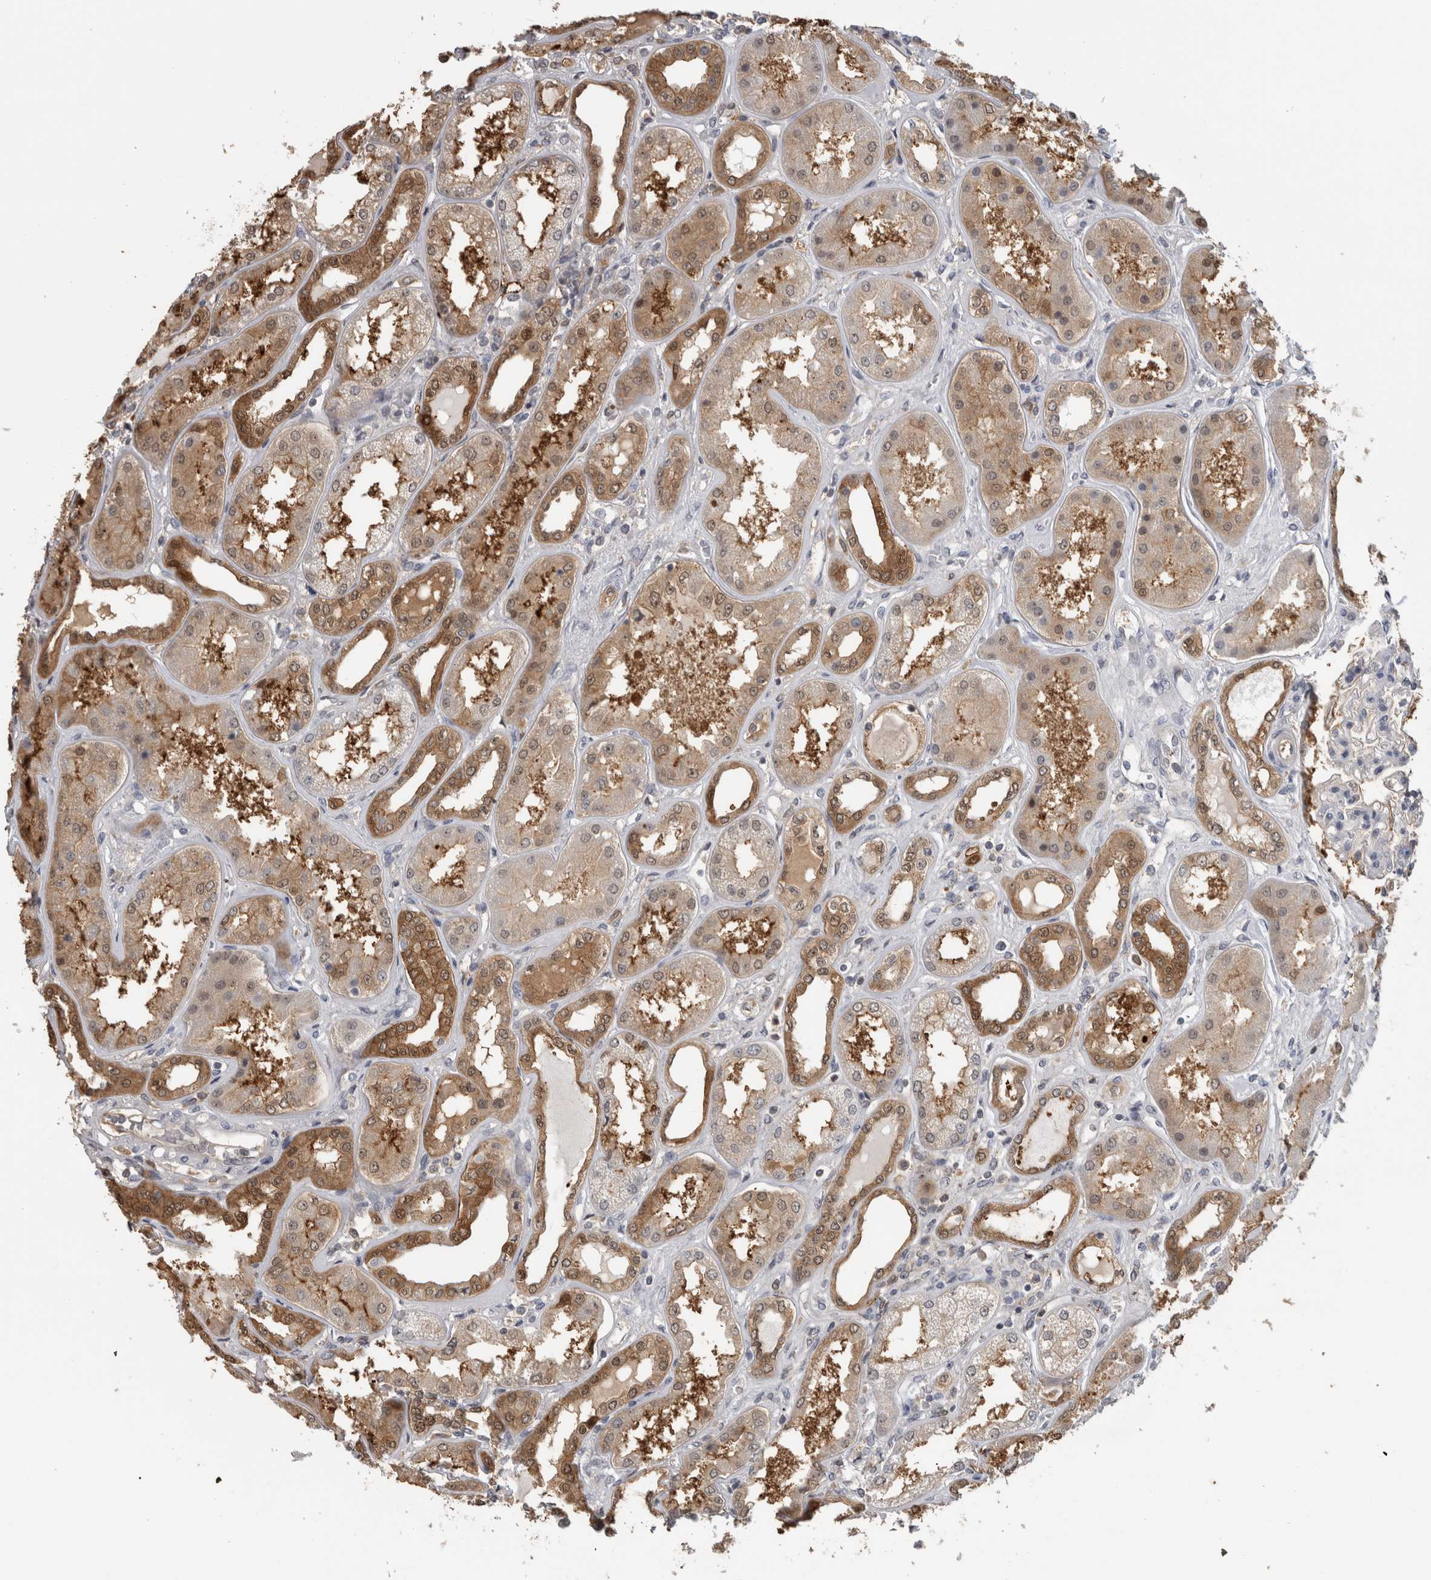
{"staining": {"intensity": "weak", "quantity": "<25%", "location": "cytoplasmic/membranous"}, "tissue": "kidney", "cell_type": "Cells in glomeruli", "image_type": "normal", "snomed": [{"axis": "morphology", "description": "Normal tissue, NOS"}, {"axis": "topography", "description": "Kidney"}], "caption": "This histopathology image is of unremarkable kidney stained with immunohistochemistry to label a protein in brown with the nuclei are counter-stained blue. There is no expression in cells in glomeruli.", "gene": "USH1G", "patient": {"sex": "female", "age": 56}}